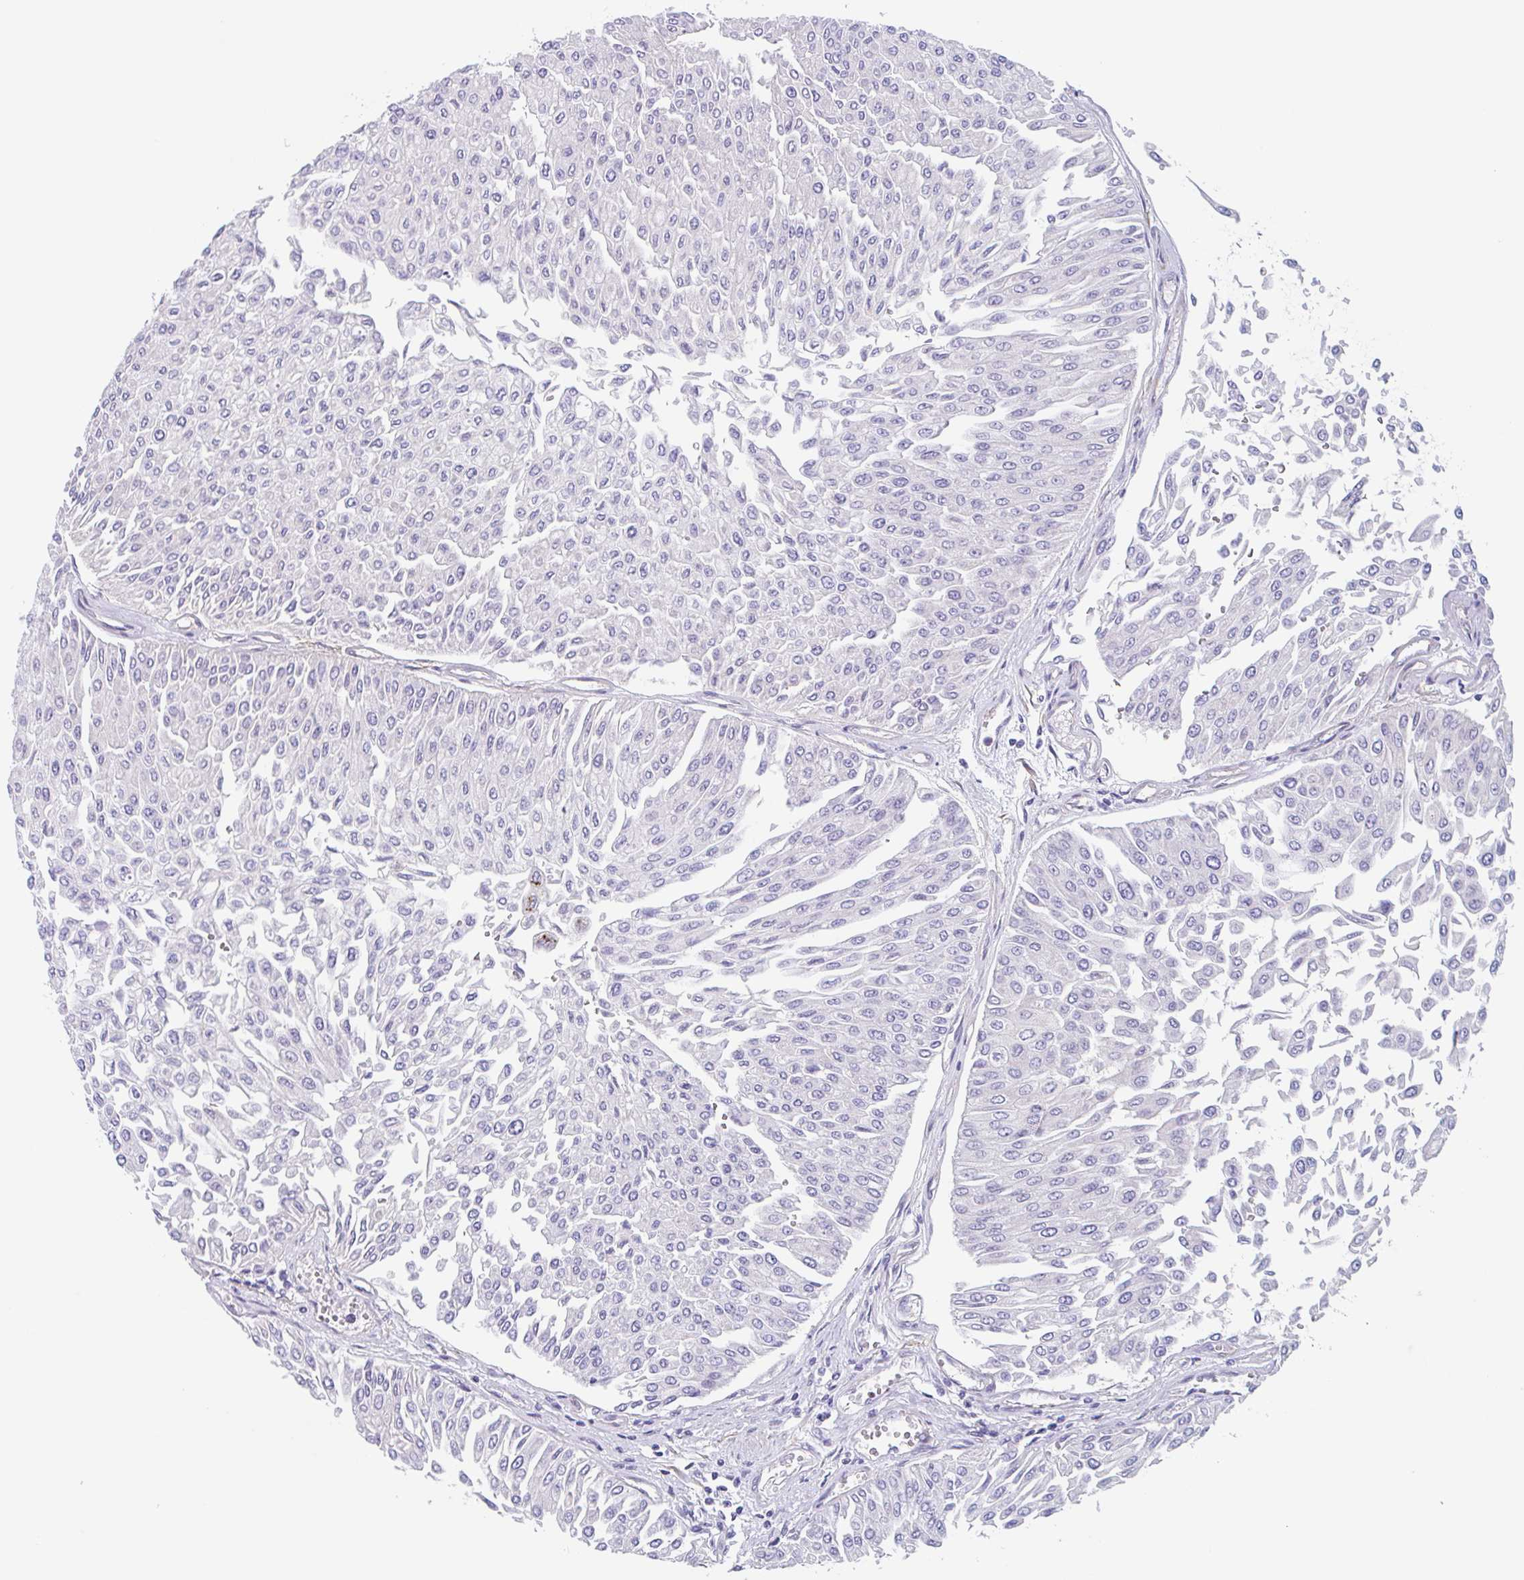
{"staining": {"intensity": "negative", "quantity": "none", "location": "none"}, "tissue": "urothelial cancer", "cell_type": "Tumor cells", "image_type": "cancer", "snomed": [{"axis": "morphology", "description": "Urothelial carcinoma, Low grade"}, {"axis": "topography", "description": "Urinary bladder"}], "caption": "An immunohistochemistry photomicrograph of urothelial carcinoma (low-grade) is shown. There is no staining in tumor cells of urothelial carcinoma (low-grade).", "gene": "LENG9", "patient": {"sex": "male", "age": 67}}